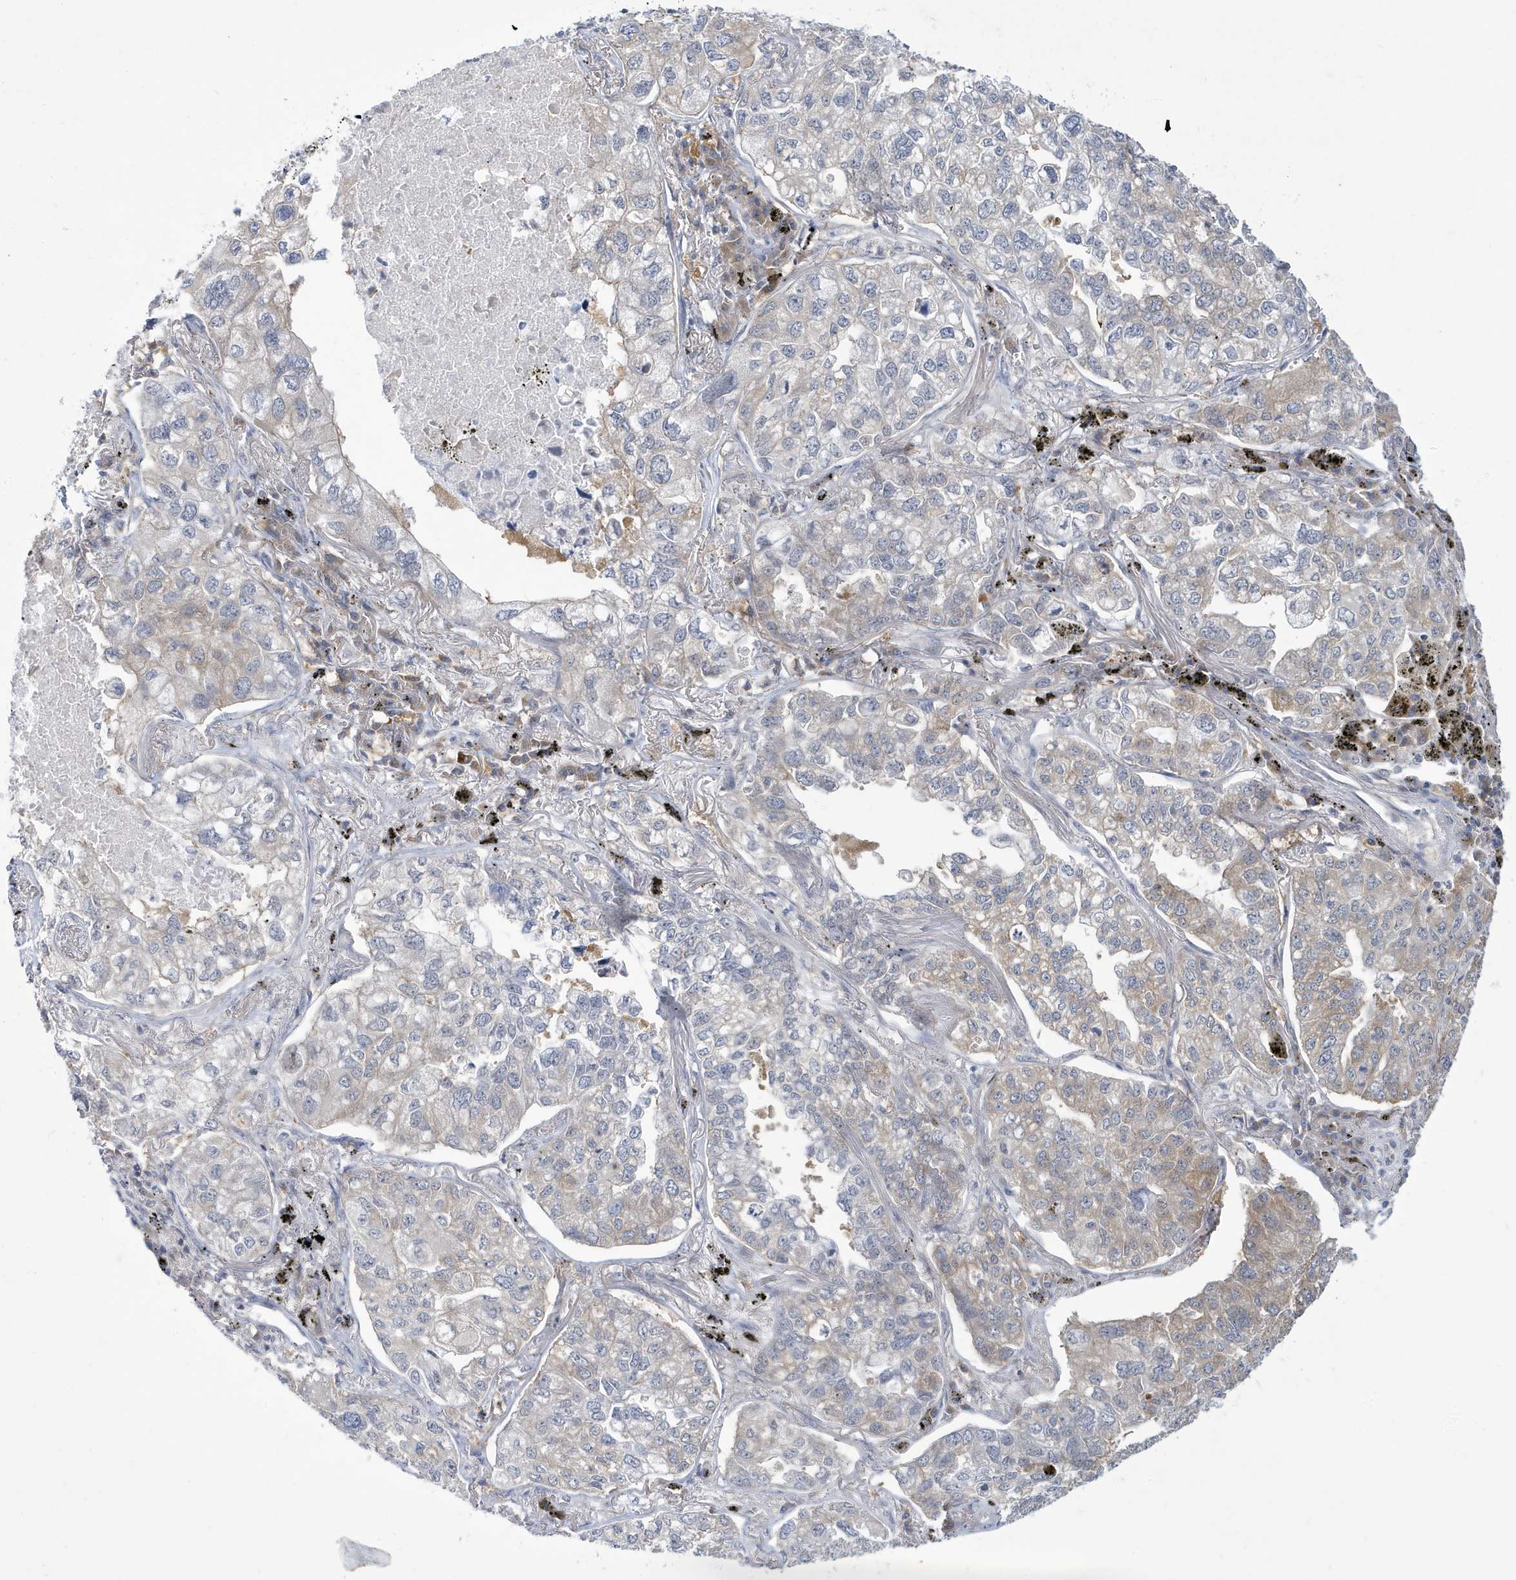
{"staining": {"intensity": "weak", "quantity": "<25%", "location": "cytoplasmic/membranous"}, "tissue": "lung cancer", "cell_type": "Tumor cells", "image_type": "cancer", "snomed": [{"axis": "morphology", "description": "Adenocarcinoma, NOS"}, {"axis": "topography", "description": "Lung"}], "caption": "Immunohistochemistry micrograph of human lung cancer (adenocarcinoma) stained for a protein (brown), which reveals no positivity in tumor cells.", "gene": "ZNF654", "patient": {"sex": "male", "age": 65}}